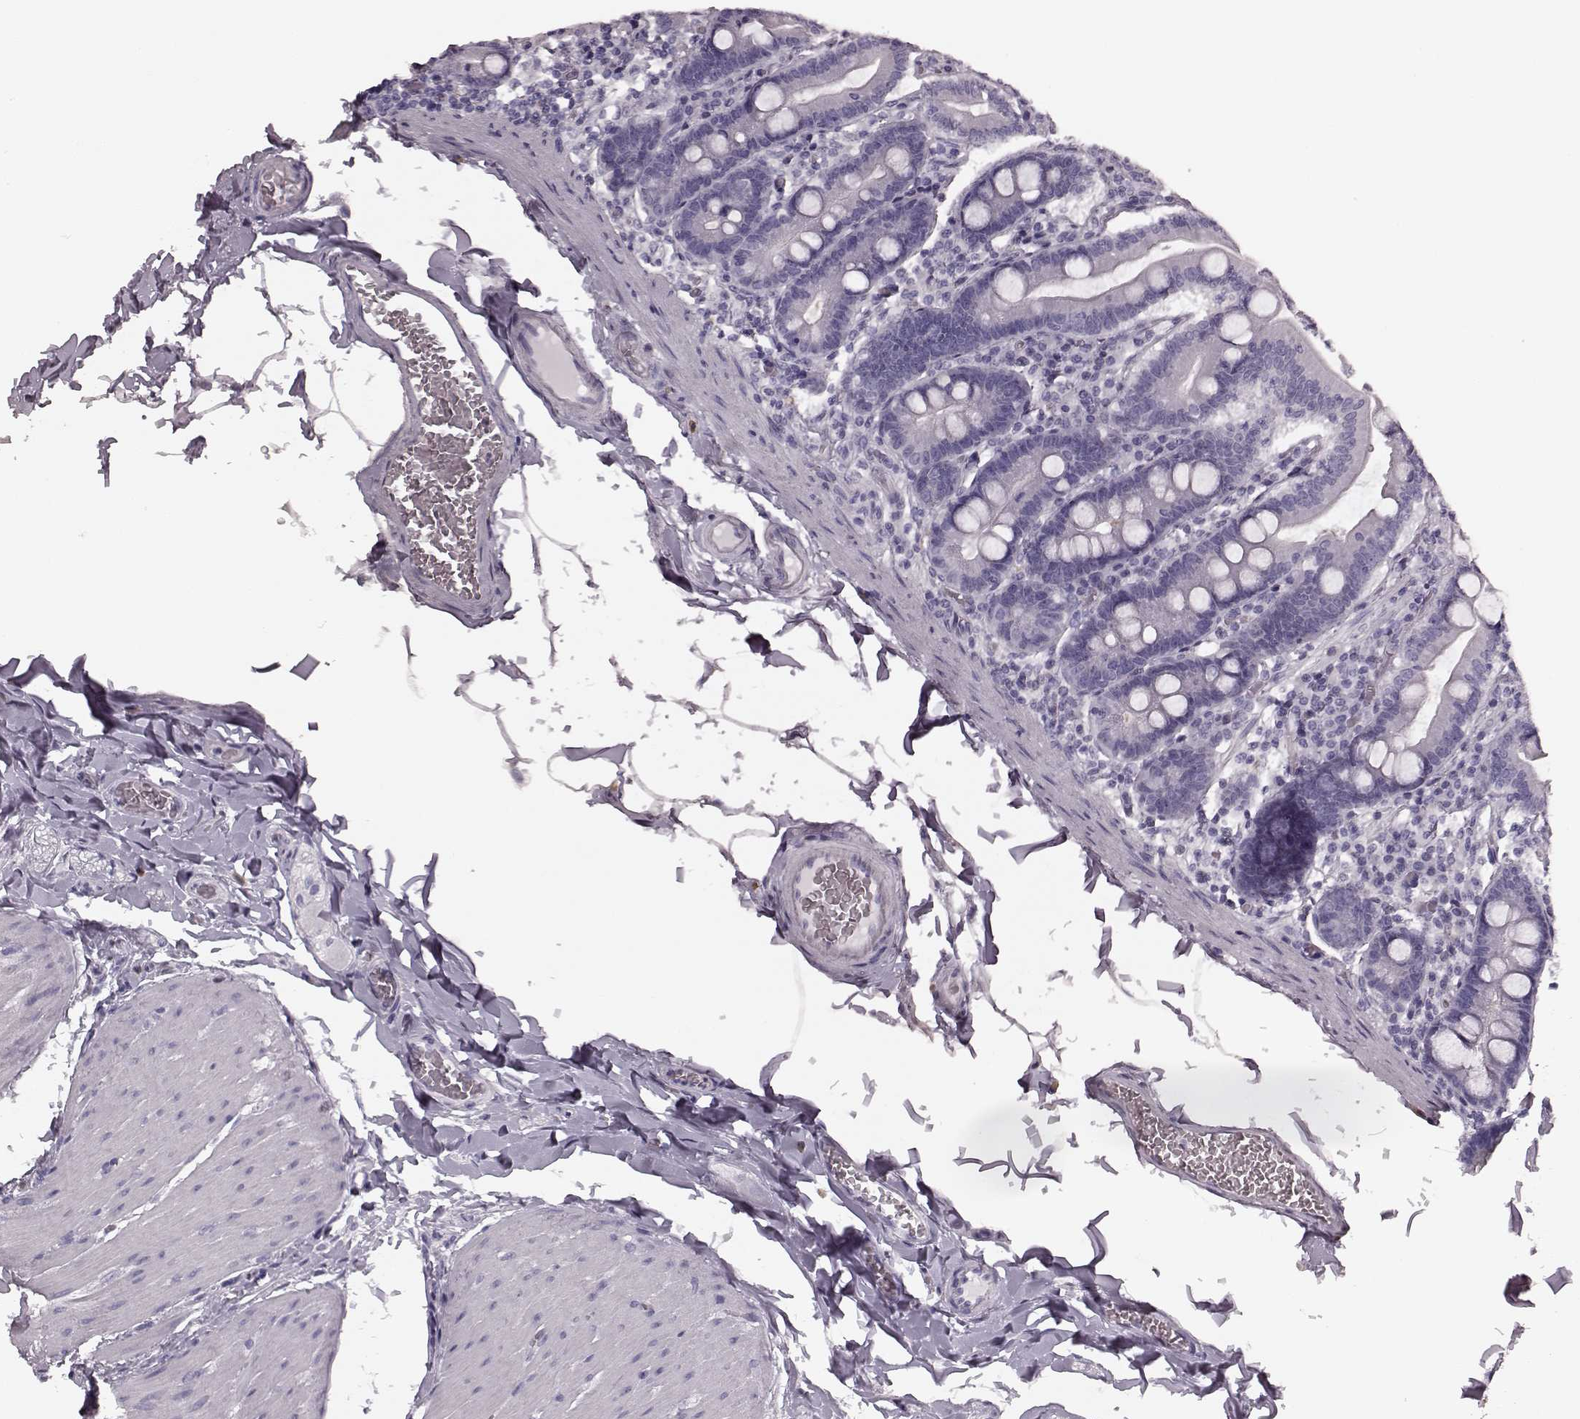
{"staining": {"intensity": "negative", "quantity": "none", "location": "none"}, "tissue": "small intestine", "cell_type": "Glandular cells", "image_type": "normal", "snomed": [{"axis": "morphology", "description": "Normal tissue, NOS"}, {"axis": "topography", "description": "Small intestine"}], "caption": "An immunohistochemistry (IHC) micrograph of unremarkable small intestine is shown. There is no staining in glandular cells of small intestine.", "gene": "TRPM1", "patient": {"sex": "male", "age": 37}}